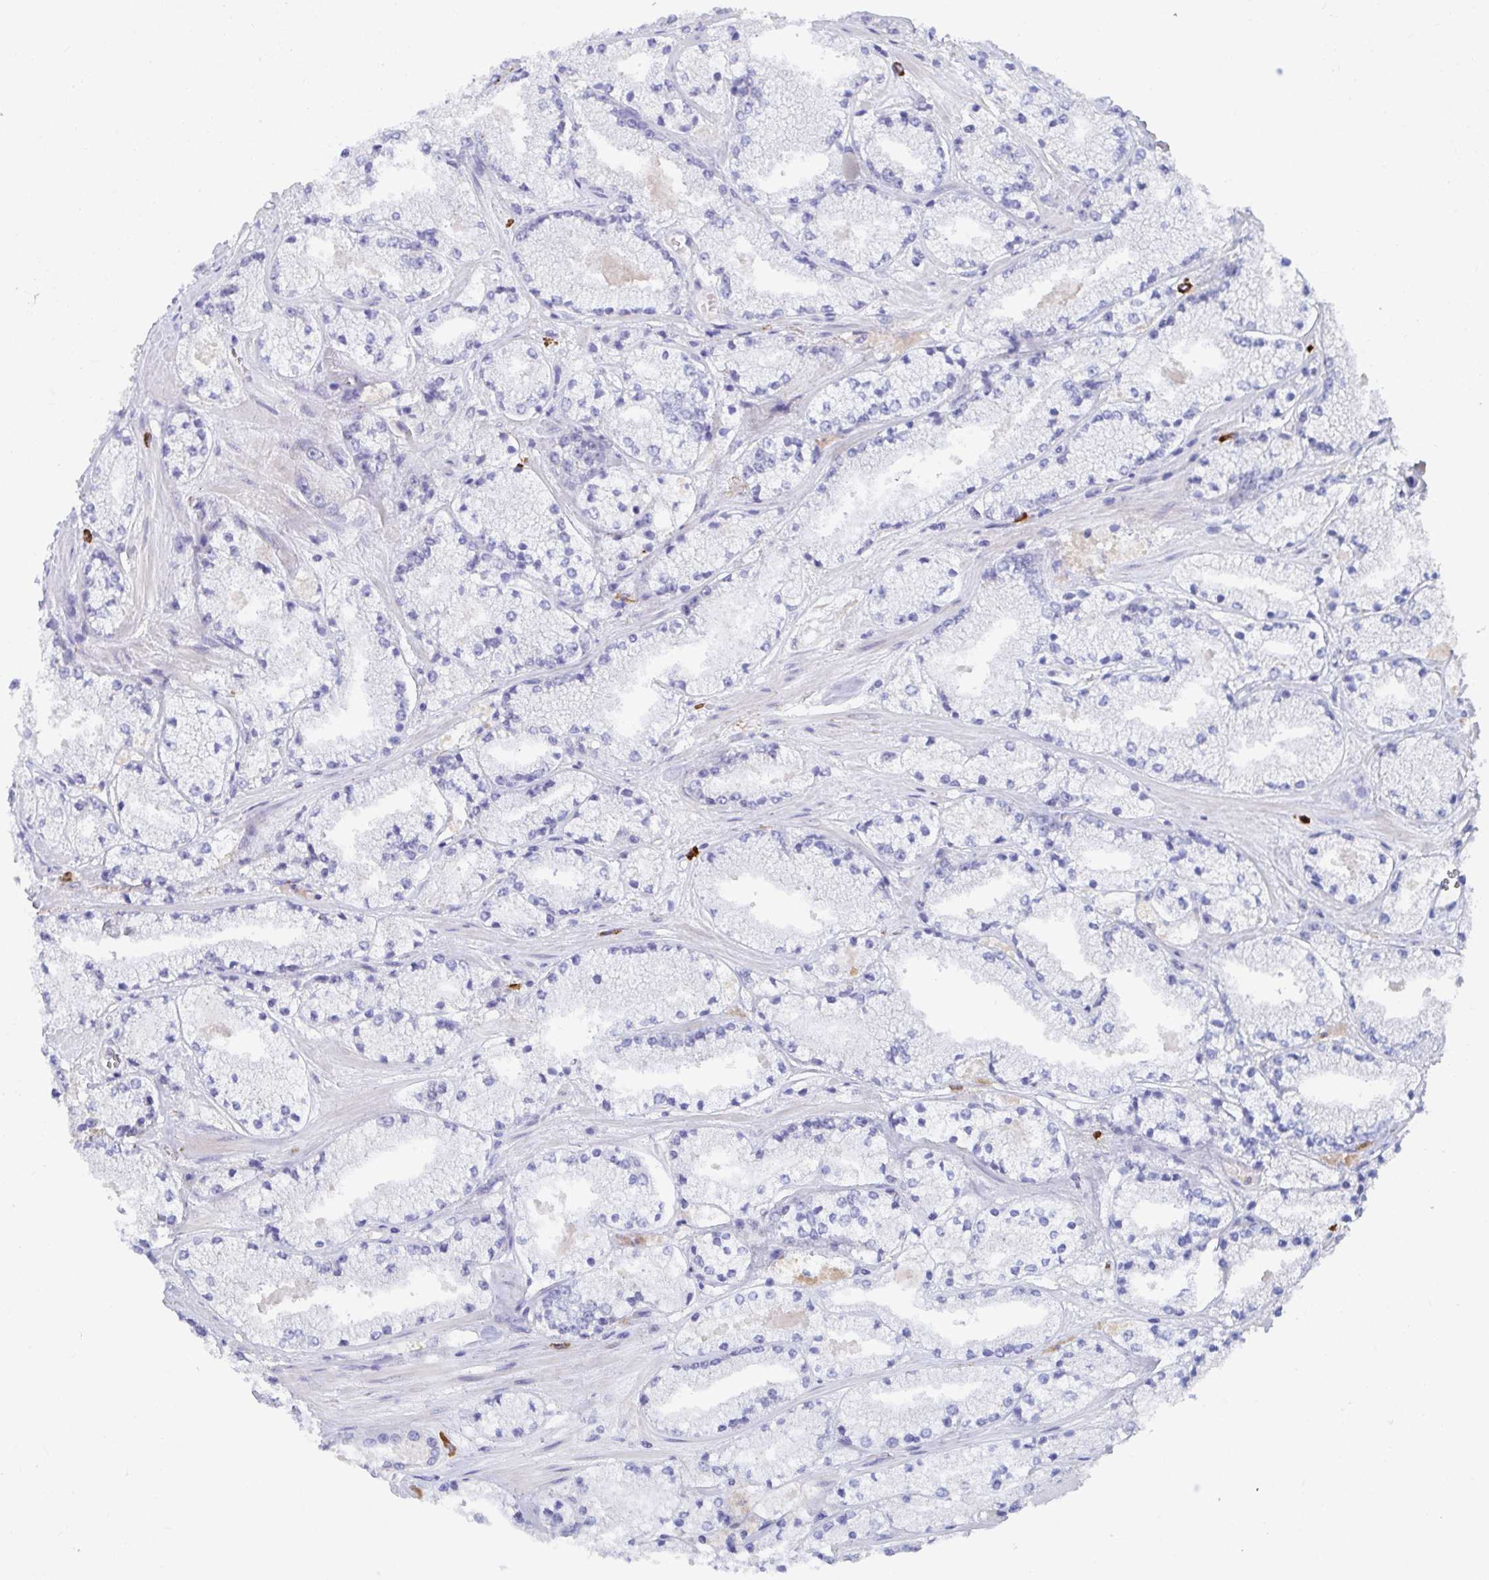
{"staining": {"intensity": "negative", "quantity": "none", "location": "none"}, "tissue": "prostate cancer", "cell_type": "Tumor cells", "image_type": "cancer", "snomed": [{"axis": "morphology", "description": "Adenocarcinoma, High grade"}, {"axis": "topography", "description": "Prostate"}], "caption": "Prostate high-grade adenocarcinoma was stained to show a protein in brown. There is no significant positivity in tumor cells.", "gene": "KCNK5", "patient": {"sex": "male", "age": 63}}